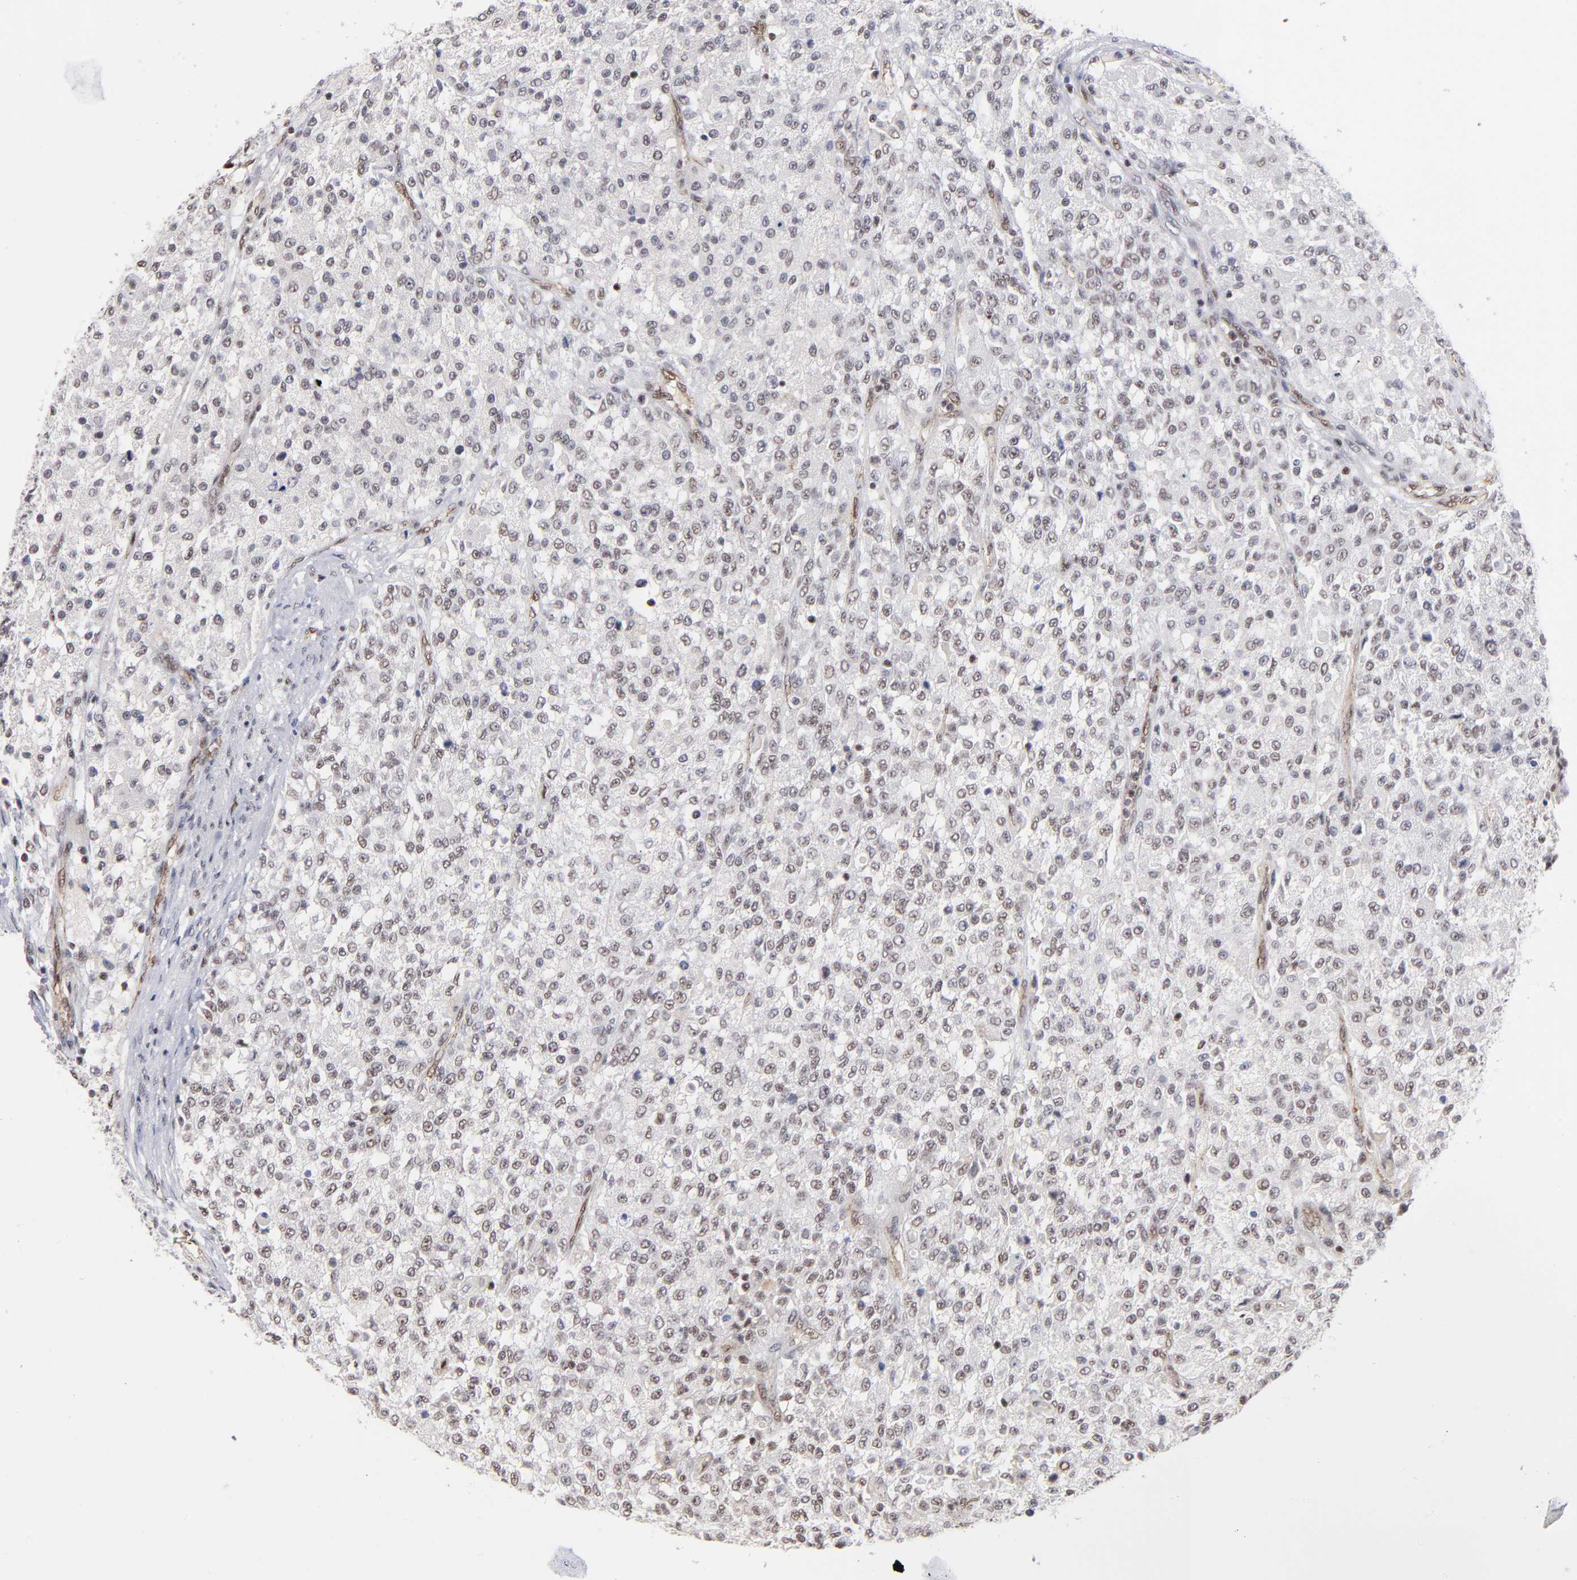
{"staining": {"intensity": "weak", "quantity": "<25%", "location": "nuclear"}, "tissue": "testis cancer", "cell_type": "Tumor cells", "image_type": "cancer", "snomed": [{"axis": "morphology", "description": "Seminoma, NOS"}, {"axis": "topography", "description": "Testis"}], "caption": "DAB immunohistochemical staining of human testis seminoma exhibits no significant positivity in tumor cells.", "gene": "GABPA", "patient": {"sex": "male", "age": 59}}